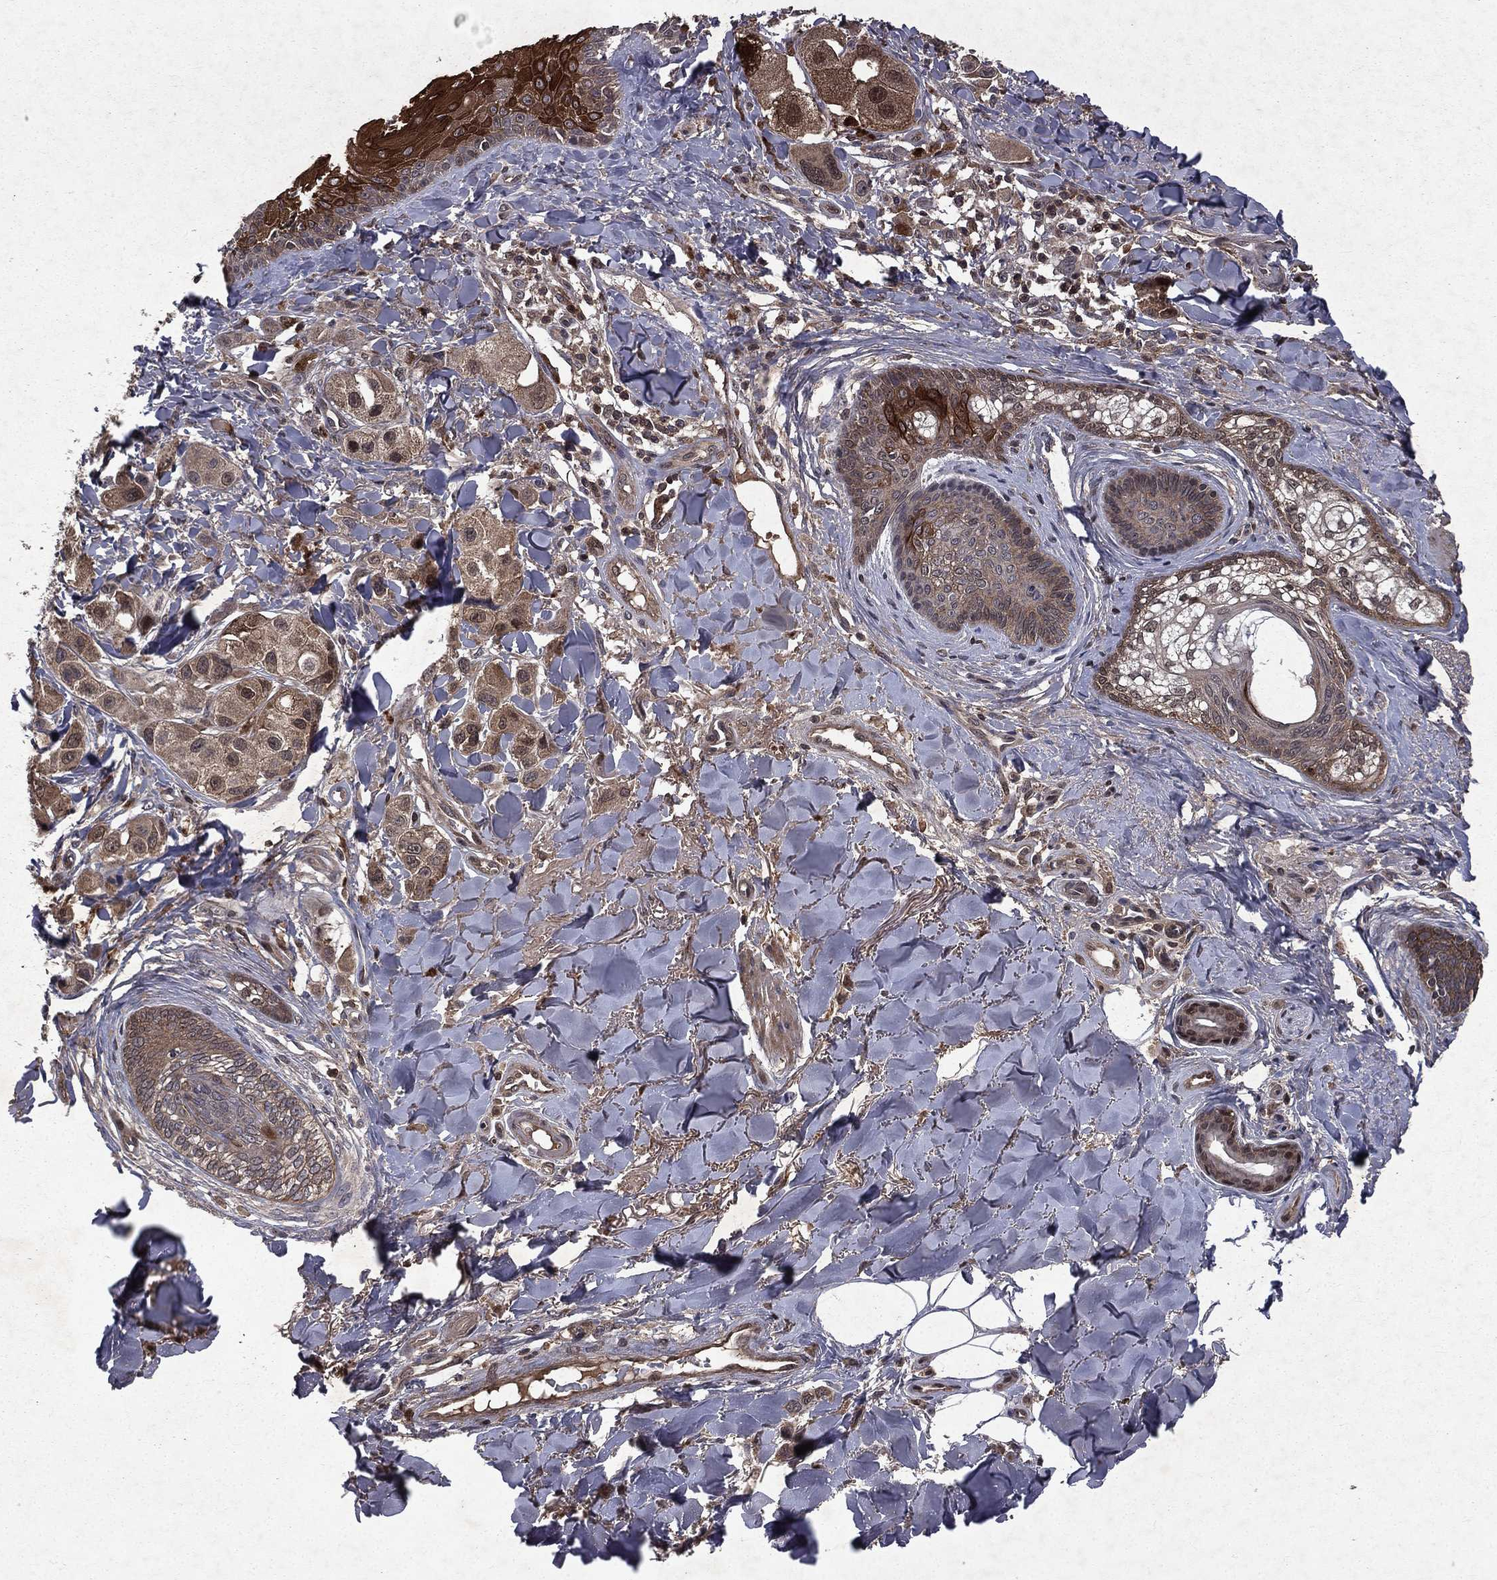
{"staining": {"intensity": "moderate", "quantity": "<25%", "location": "cytoplasmic/membranous"}, "tissue": "melanoma", "cell_type": "Tumor cells", "image_type": "cancer", "snomed": [{"axis": "morphology", "description": "Malignant melanoma, NOS"}, {"axis": "topography", "description": "Skin"}], "caption": "Protein expression analysis of malignant melanoma shows moderate cytoplasmic/membranous expression in approximately <25% of tumor cells. Ihc stains the protein in brown and the nuclei are stained blue.", "gene": "FGD1", "patient": {"sex": "male", "age": 57}}